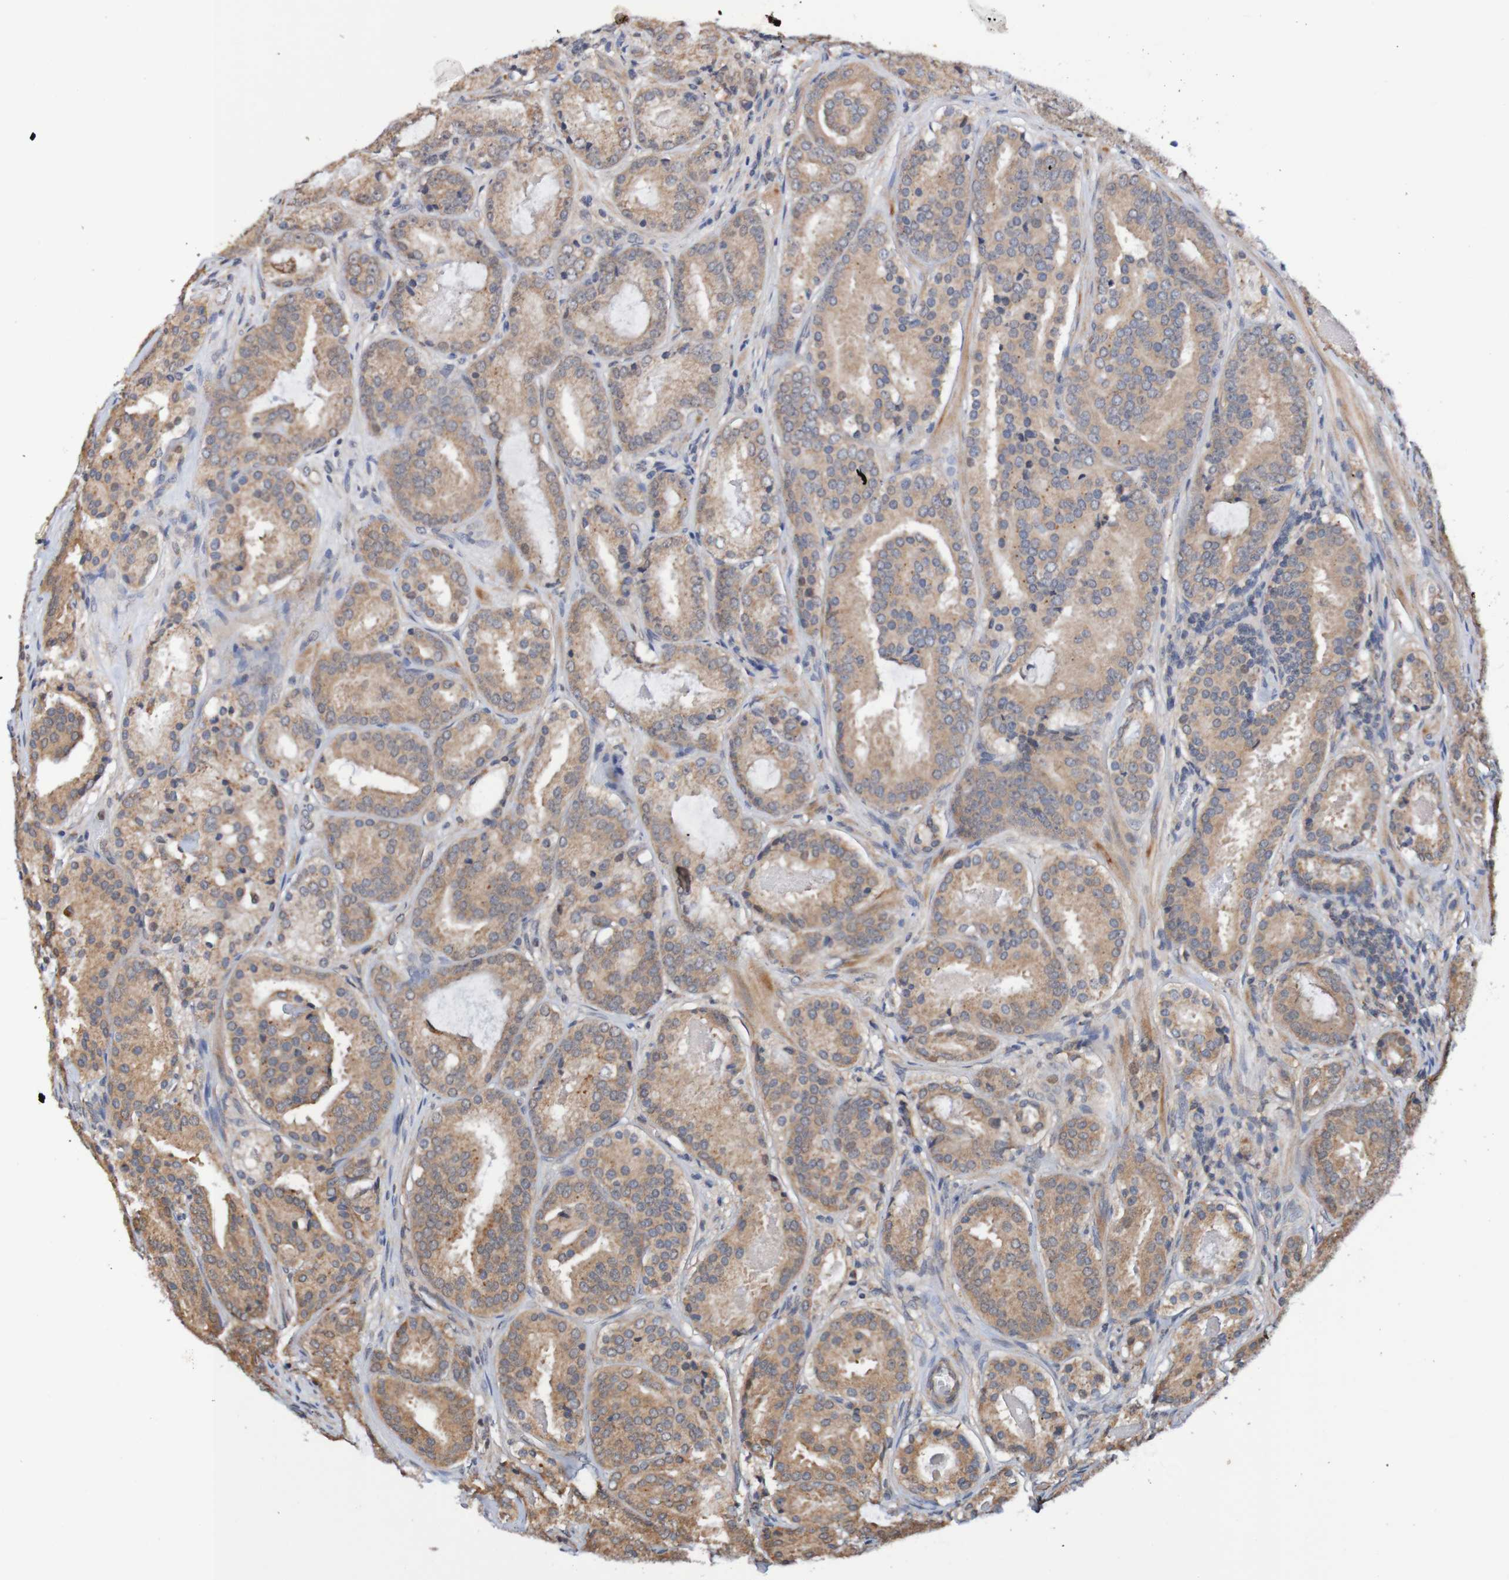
{"staining": {"intensity": "weak", "quantity": ">75%", "location": "cytoplasmic/membranous"}, "tissue": "prostate cancer", "cell_type": "Tumor cells", "image_type": "cancer", "snomed": [{"axis": "morphology", "description": "Adenocarcinoma, Low grade"}, {"axis": "topography", "description": "Prostate"}], "caption": "Human prostate cancer (adenocarcinoma (low-grade)) stained for a protein (brown) reveals weak cytoplasmic/membranous positive positivity in about >75% of tumor cells.", "gene": "AXIN1", "patient": {"sex": "male", "age": 69}}